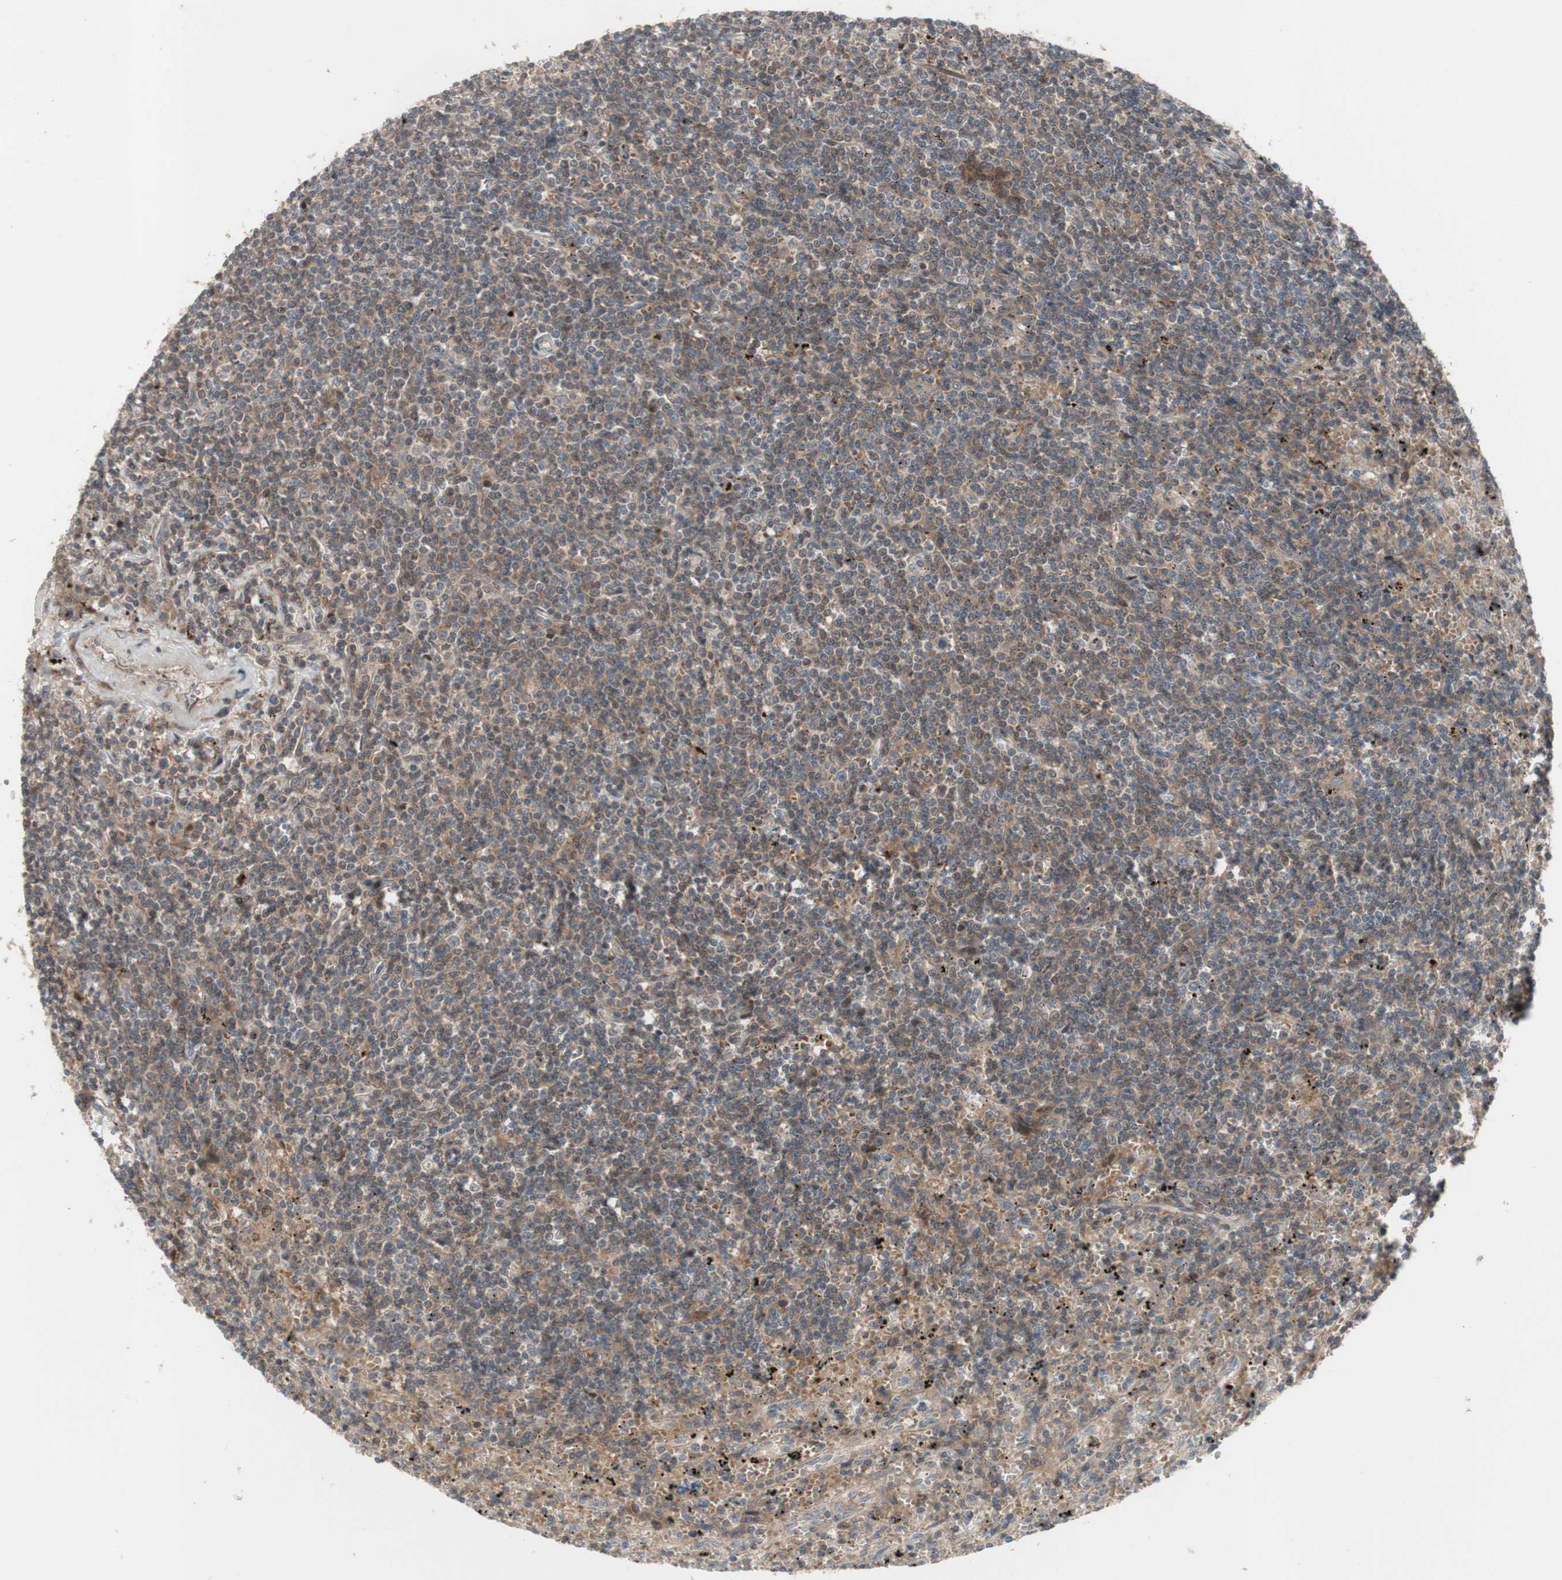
{"staining": {"intensity": "weak", "quantity": ">75%", "location": "cytoplasmic/membranous"}, "tissue": "lymphoma", "cell_type": "Tumor cells", "image_type": "cancer", "snomed": [{"axis": "morphology", "description": "Malignant lymphoma, non-Hodgkin's type, Low grade"}, {"axis": "topography", "description": "Spleen"}], "caption": "This histopathology image exhibits immunohistochemistry (IHC) staining of low-grade malignant lymphoma, non-Hodgkin's type, with low weak cytoplasmic/membranous staining in about >75% of tumor cells.", "gene": "OAZ1", "patient": {"sex": "male", "age": 76}}